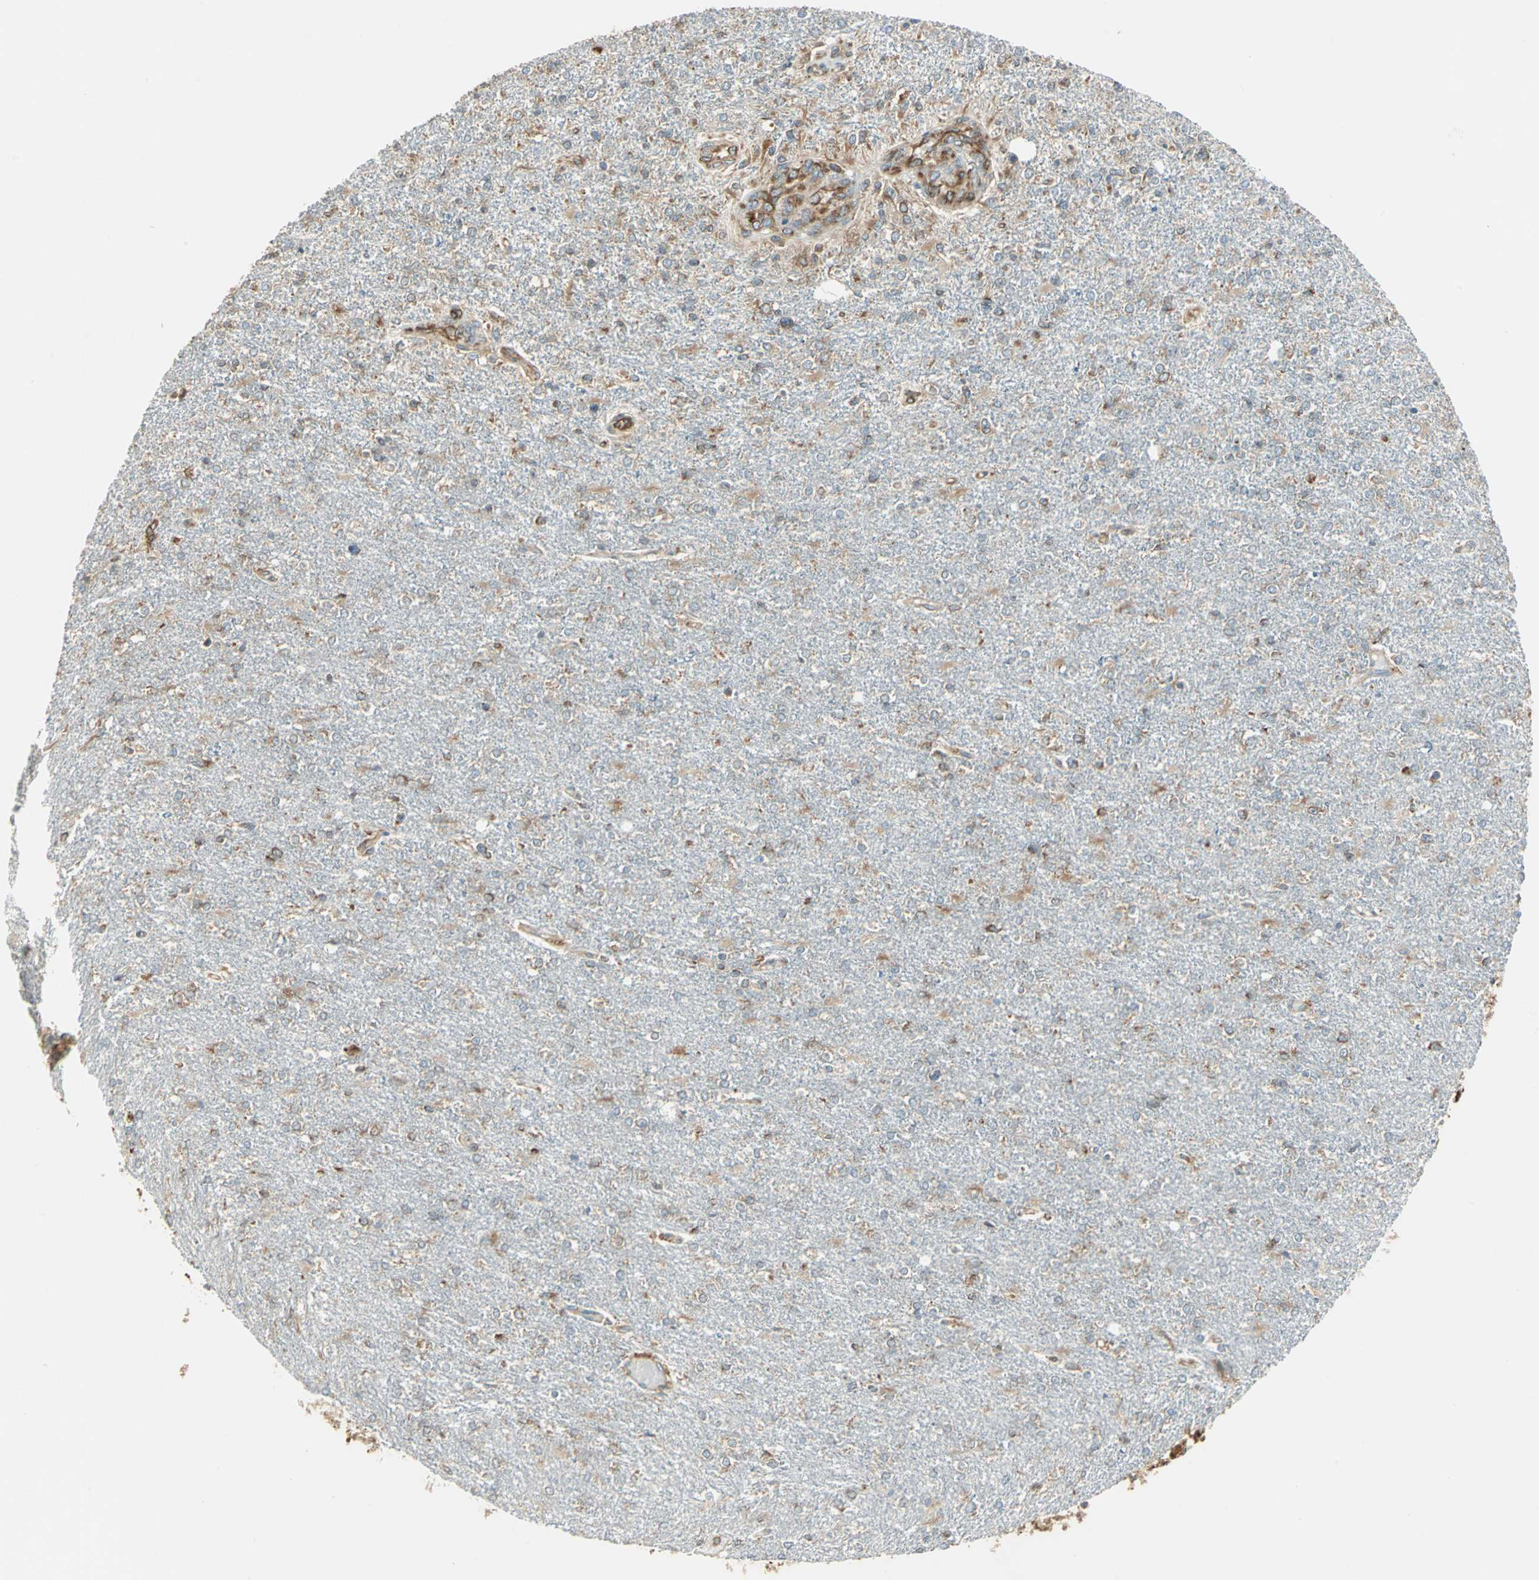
{"staining": {"intensity": "weak", "quantity": "25%-75%", "location": "cytoplasmic/membranous"}, "tissue": "glioma", "cell_type": "Tumor cells", "image_type": "cancer", "snomed": [{"axis": "morphology", "description": "Glioma, malignant, High grade"}, {"axis": "topography", "description": "Cerebral cortex"}], "caption": "About 25%-75% of tumor cells in malignant high-grade glioma display weak cytoplasmic/membranous protein expression as visualized by brown immunohistochemical staining.", "gene": "PDIA4", "patient": {"sex": "male", "age": 76}}